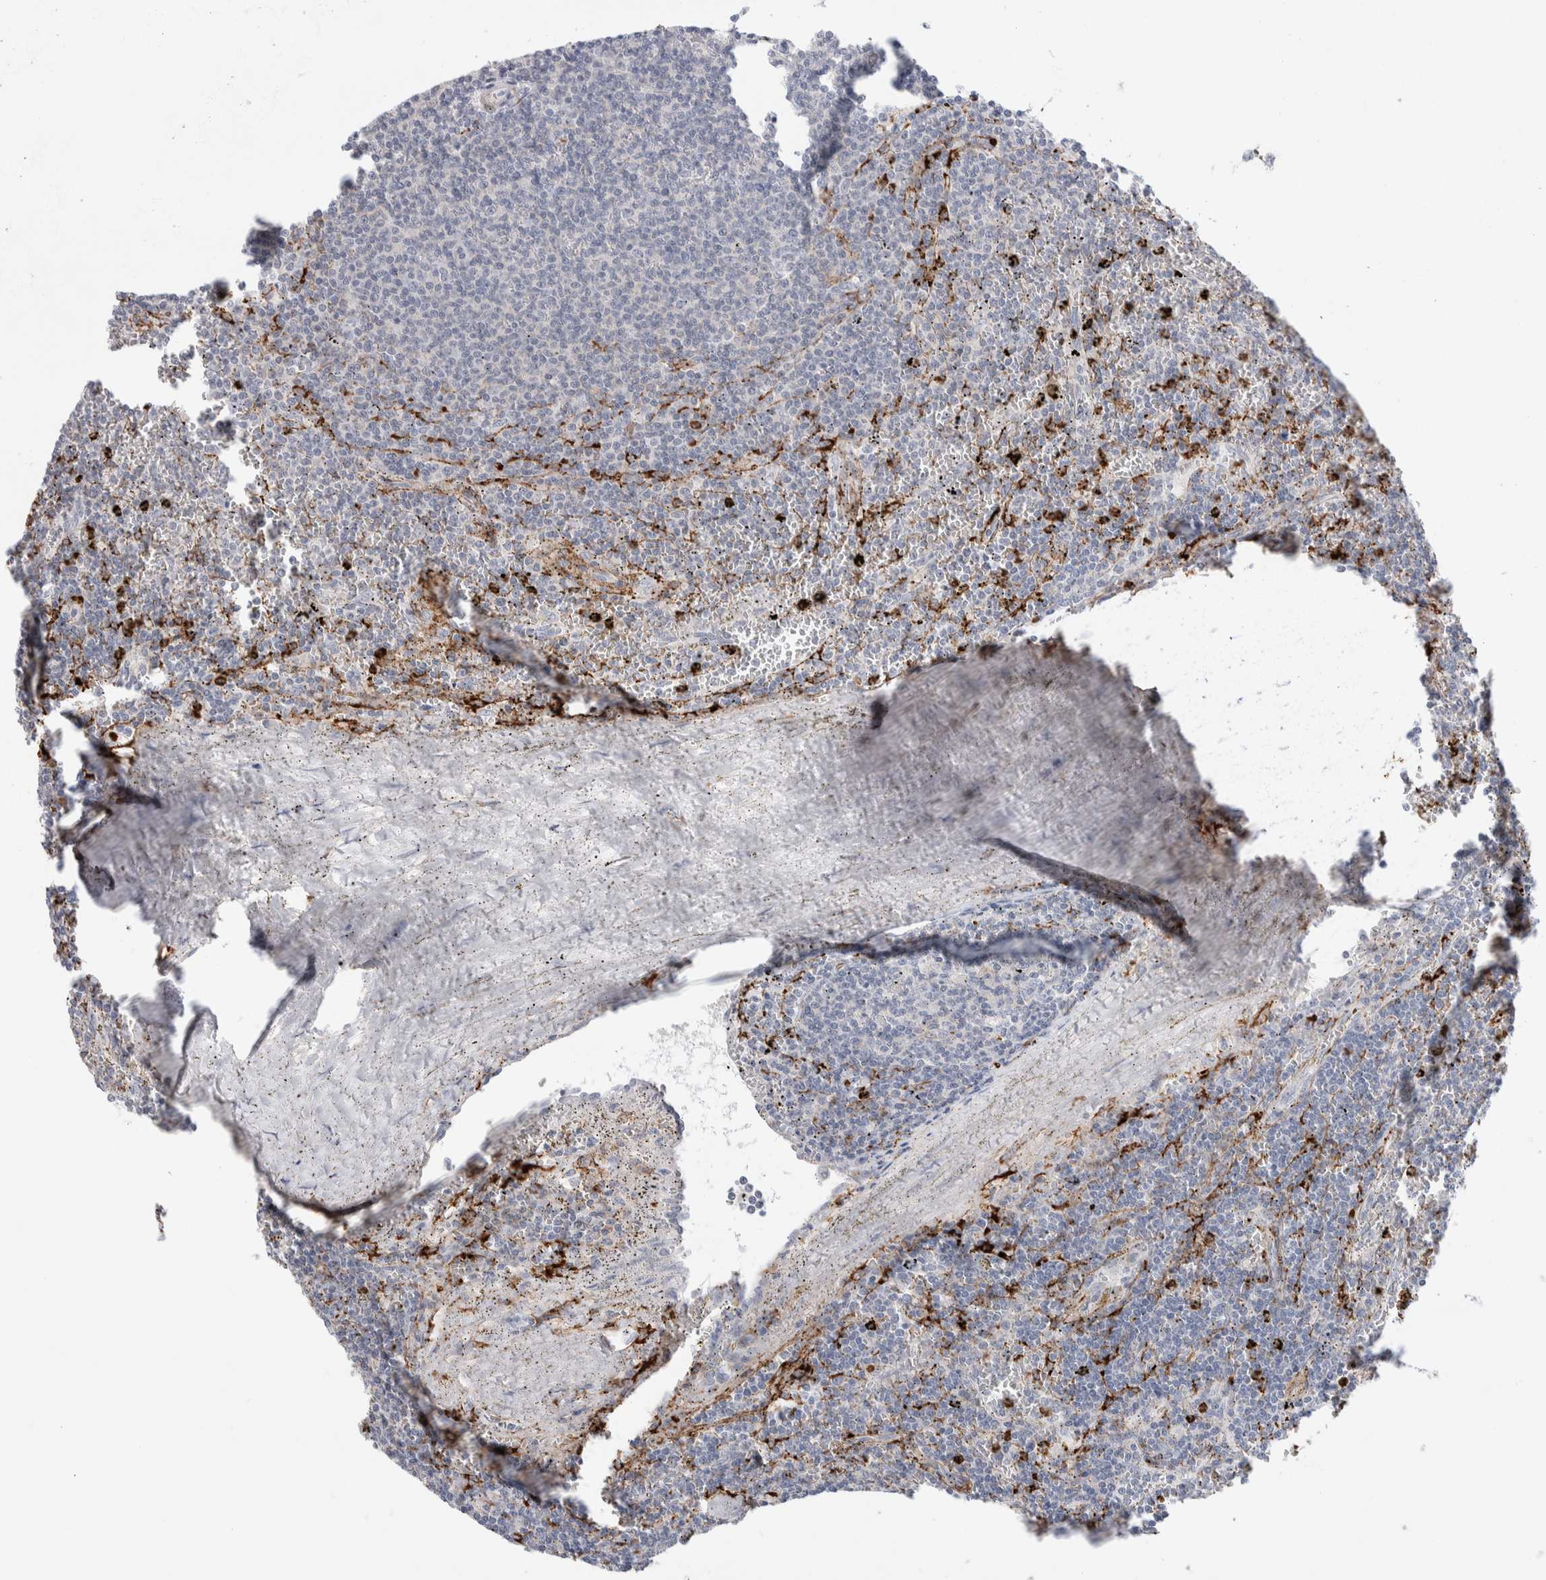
{"staining": {"intensity": "negative", "quantity": "none", "location": "none"}, "tissue": "lymphoma", "cell_type": "Tumor cells", "image_type": "cancer", "snomed": [{"axis": "morphology", "description": "Malignant lymphoma, non-Hodgkin's type, Low grade"}, {"axis": "topography", "description": "Spleen"}], "caption": "A micrograph of lymphoma stained for a protein shows no brown staining in tumor cells.", "gene": "SEPTIN4", "patient": {"sex": "female", "age": 50}}